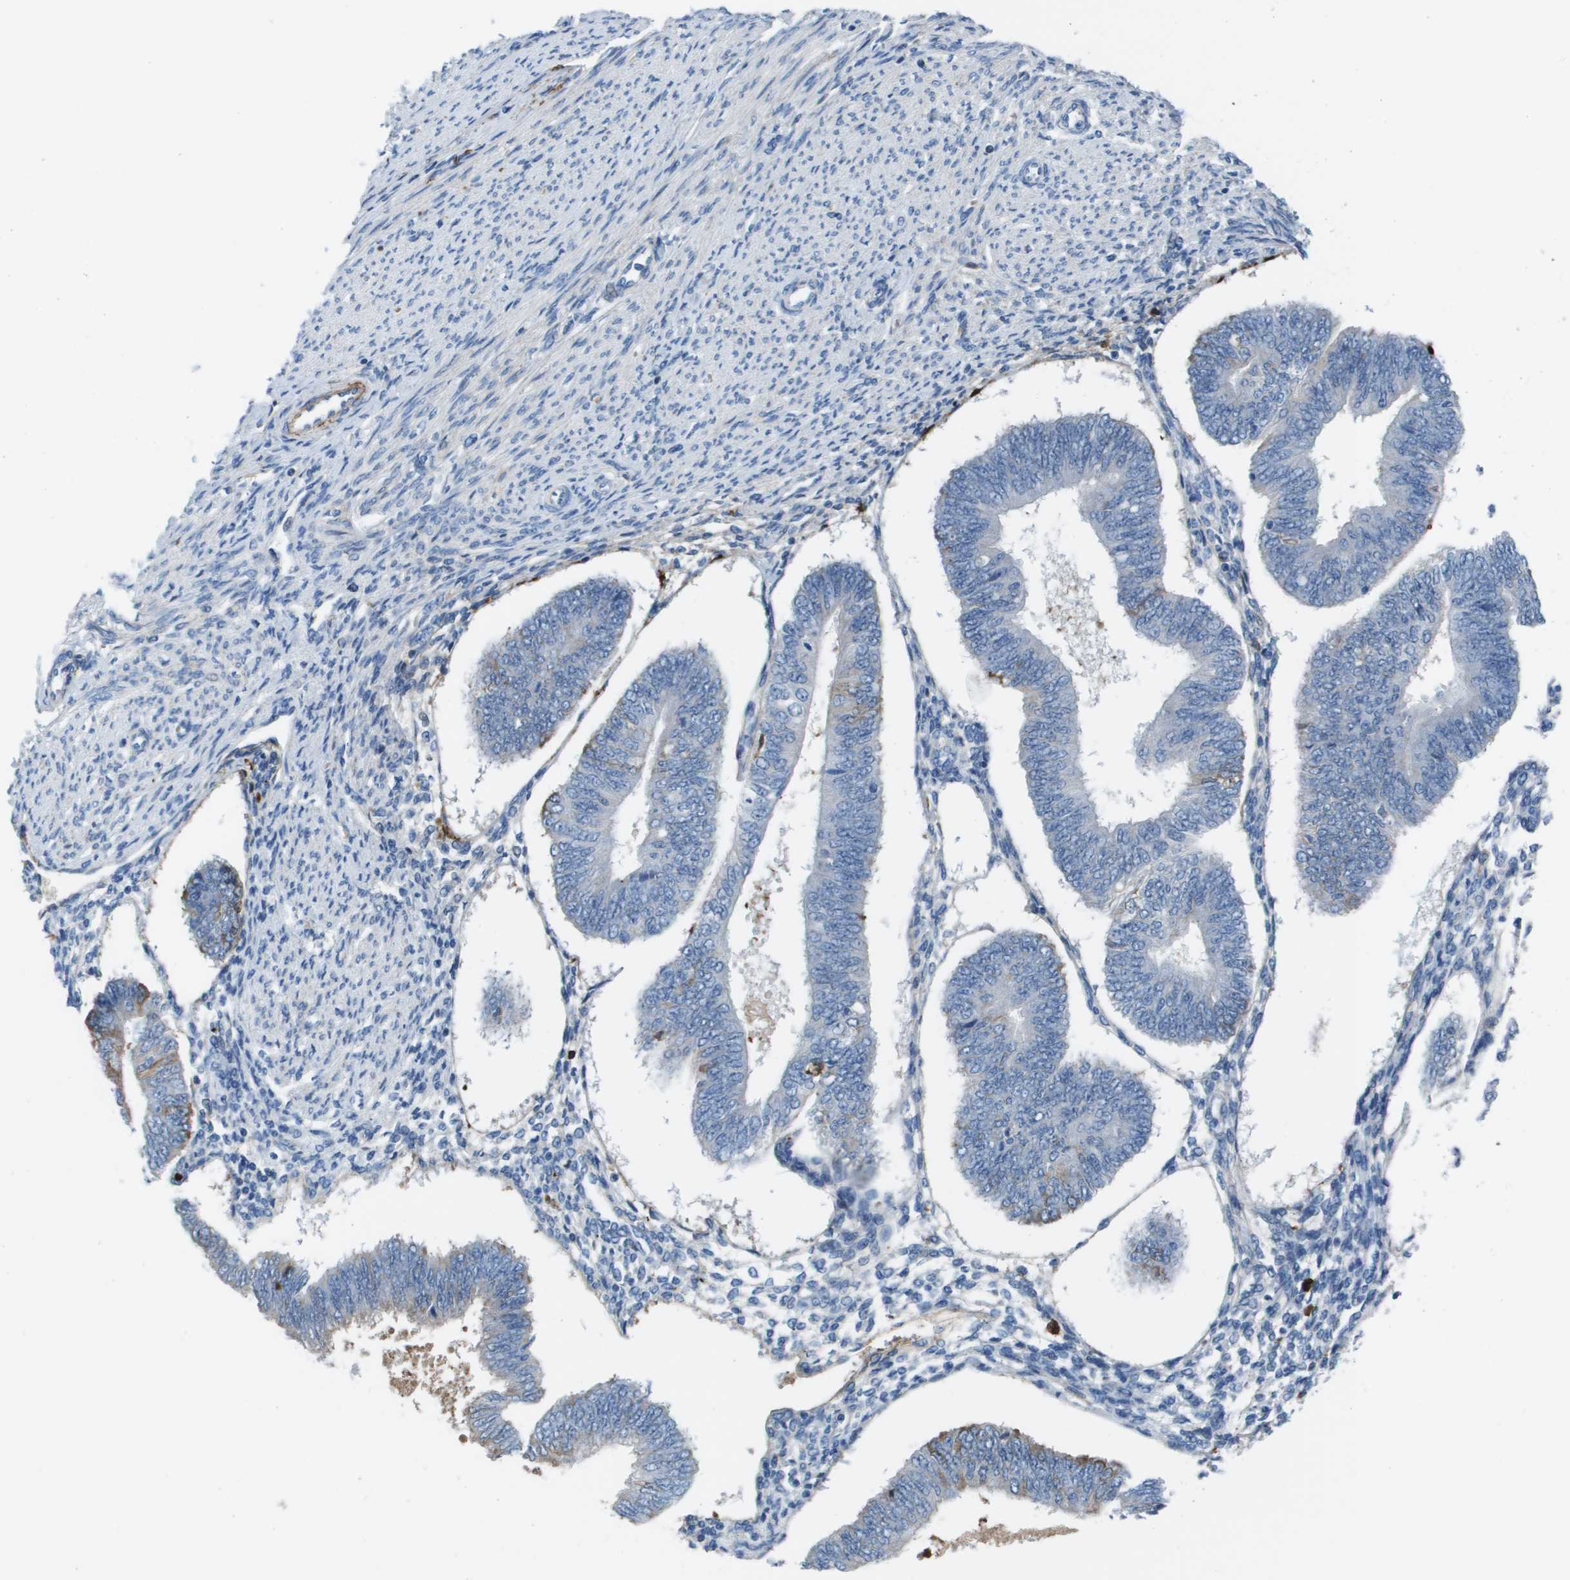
{"staining": {"intensity": "negative", "quantity": "none", "location": "none"}, "tissue": "endometrial cancer", "cell_type": "Tumor cells", "image_type": "cancer", "snomed": [{"axis": "morphology", "description": "Adenocarcinoma, NOS"}, {"axis": "topography", "description": "Endometrium"}], "caption": "Immunohistochemistry (IHC) of endometrial cancer (adenocarcinoma) displays no staining in tumor cells.", "gene": "VTN", "patient": {"sex": "female", "age": 58}}